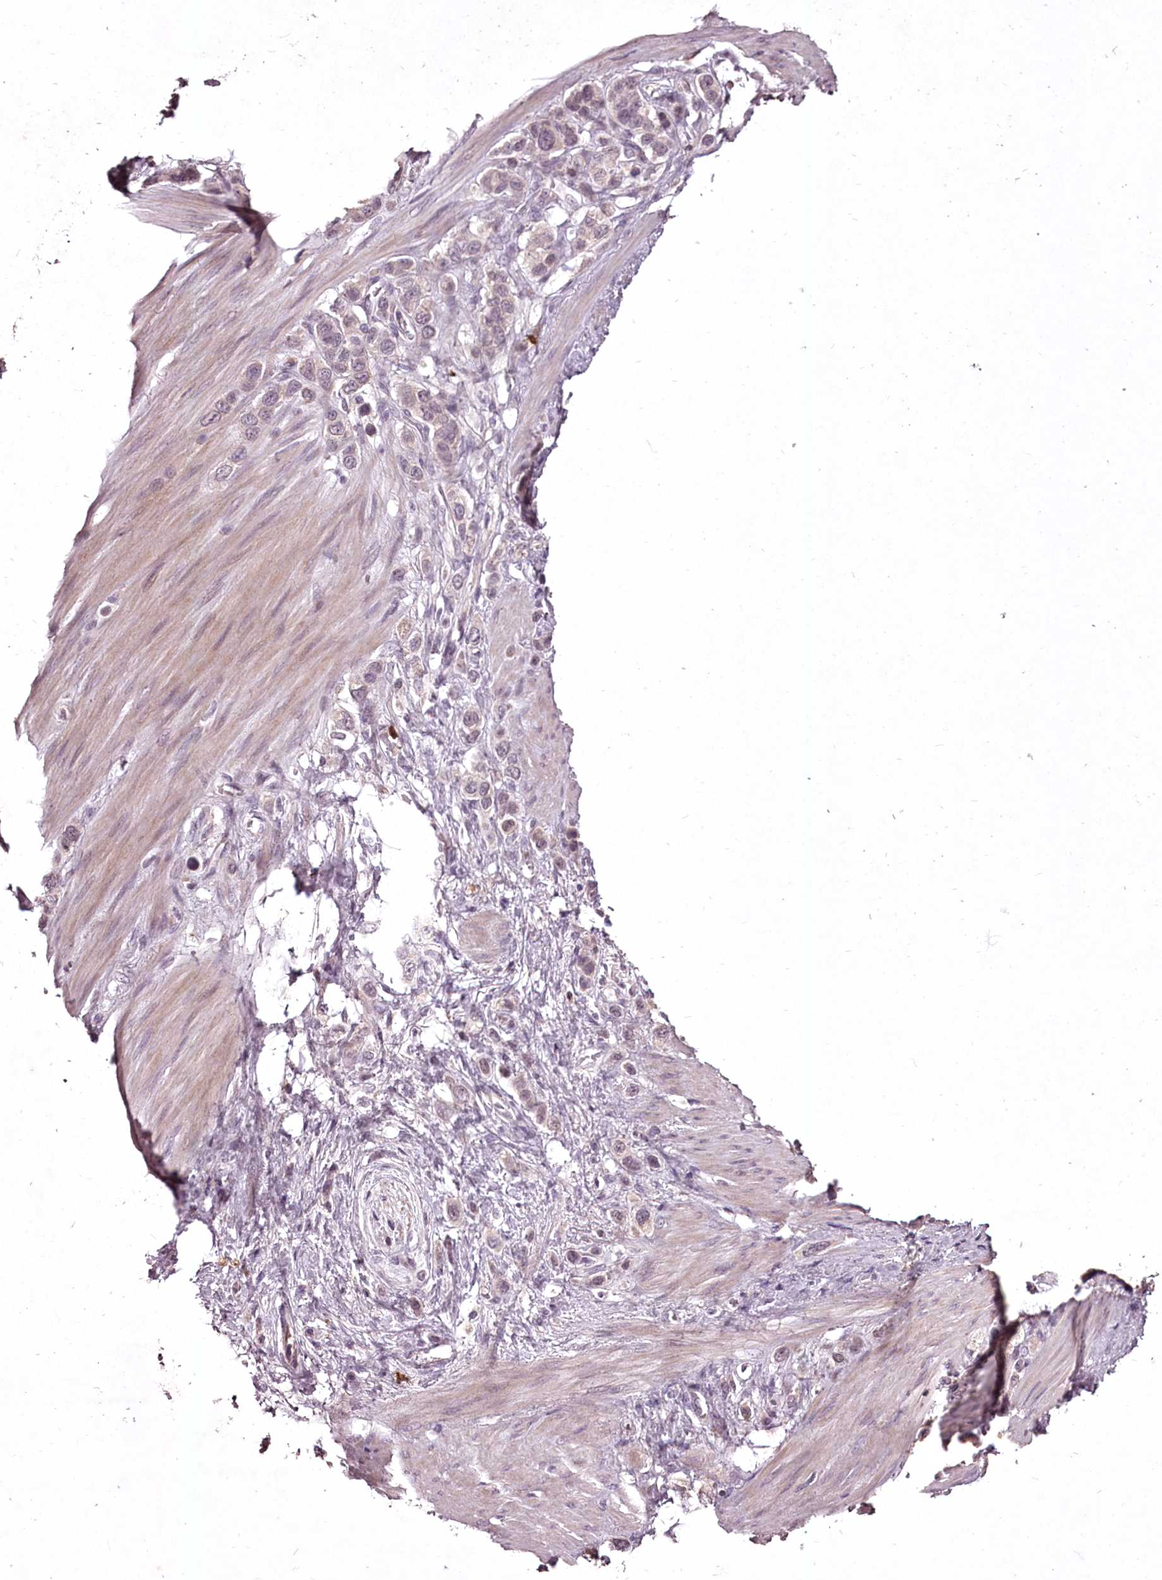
{"staining": {"intensity": "weak", "quantity": "<25%", "location": "nuclear"}, "tissue": "stomach cancer", "cell_type": "Tumor cells", "image_type": "cancer", "snomed": [{"axis": "morphology", "description": "Adenocarcinoma, NOS"}, {"axis": "morphology", "description": "Adenocarcinoma, High grade"}, {"axis": "topography", "description": "Stomach, upper"}, {"axis": "topography", "description": "Stomach, lower"}], "caption": "The photomicrograph exhibits no significant positivity in tumor cells of adenocarcinoma (stomach).", "gene": "ADRA1D", "patient": {"sex": "female", "age": 65}}